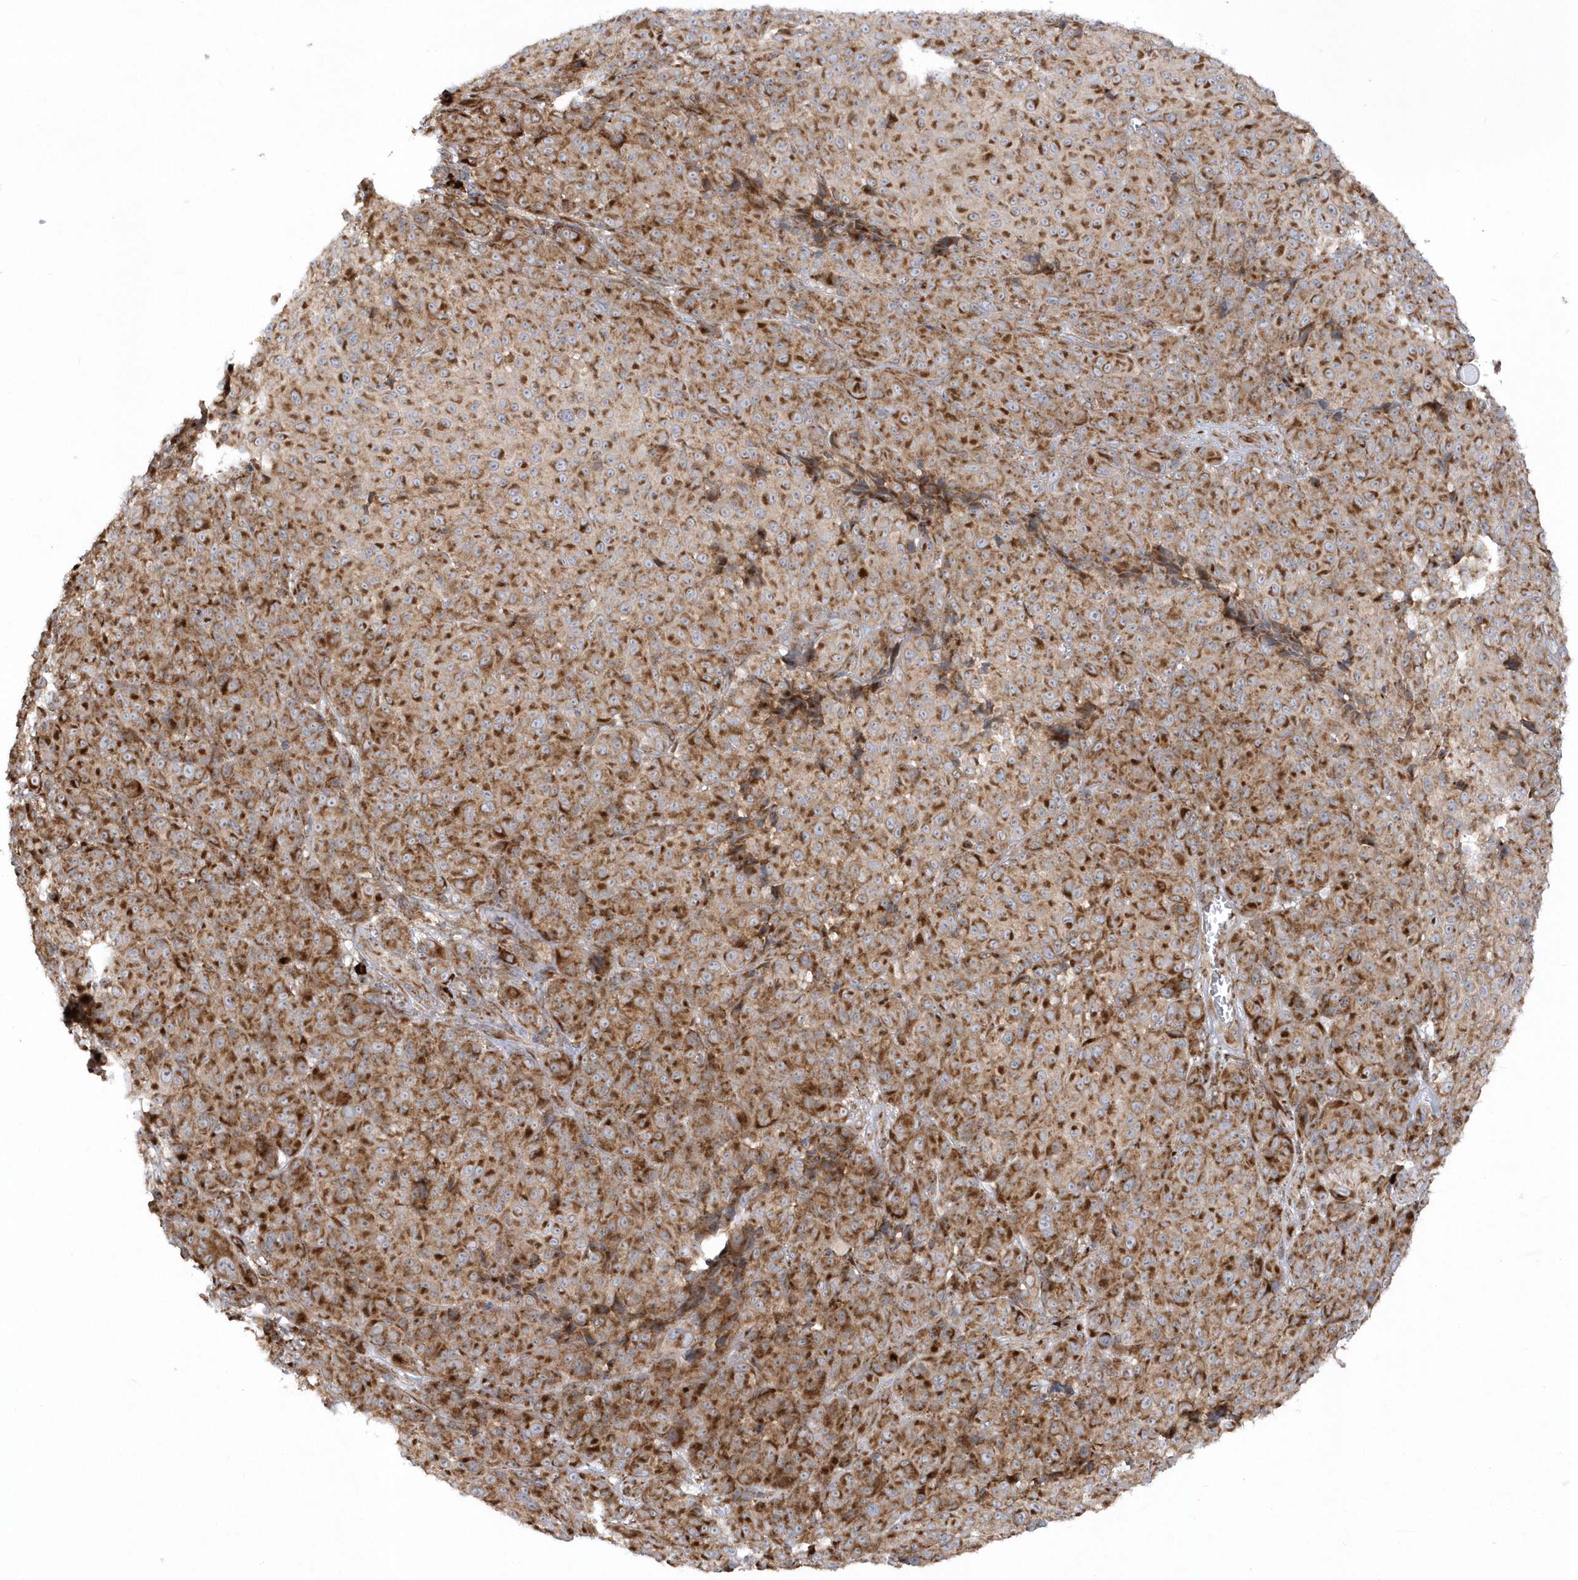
{"staining": {"intensity": "moderate", "quantity": ">75%", "location": "cytoplasmic/membranous"}, "tissue": "melanoma", "cell_type": "Tumor cells", "image_type": "cancer", "snomed": [{"axis": "morphology", "description": "Malignant melanoma, NOS"}, {"axis": "topography", "description": "Skin"}], "caption": "Brown immunohistochemical staining in melanoma displays moderate cytoplasmic/membranous expression in approximately >75% of tumor cells.", "gene": "SH3BP2", "patient": {"sex": "male", "age": 73}}